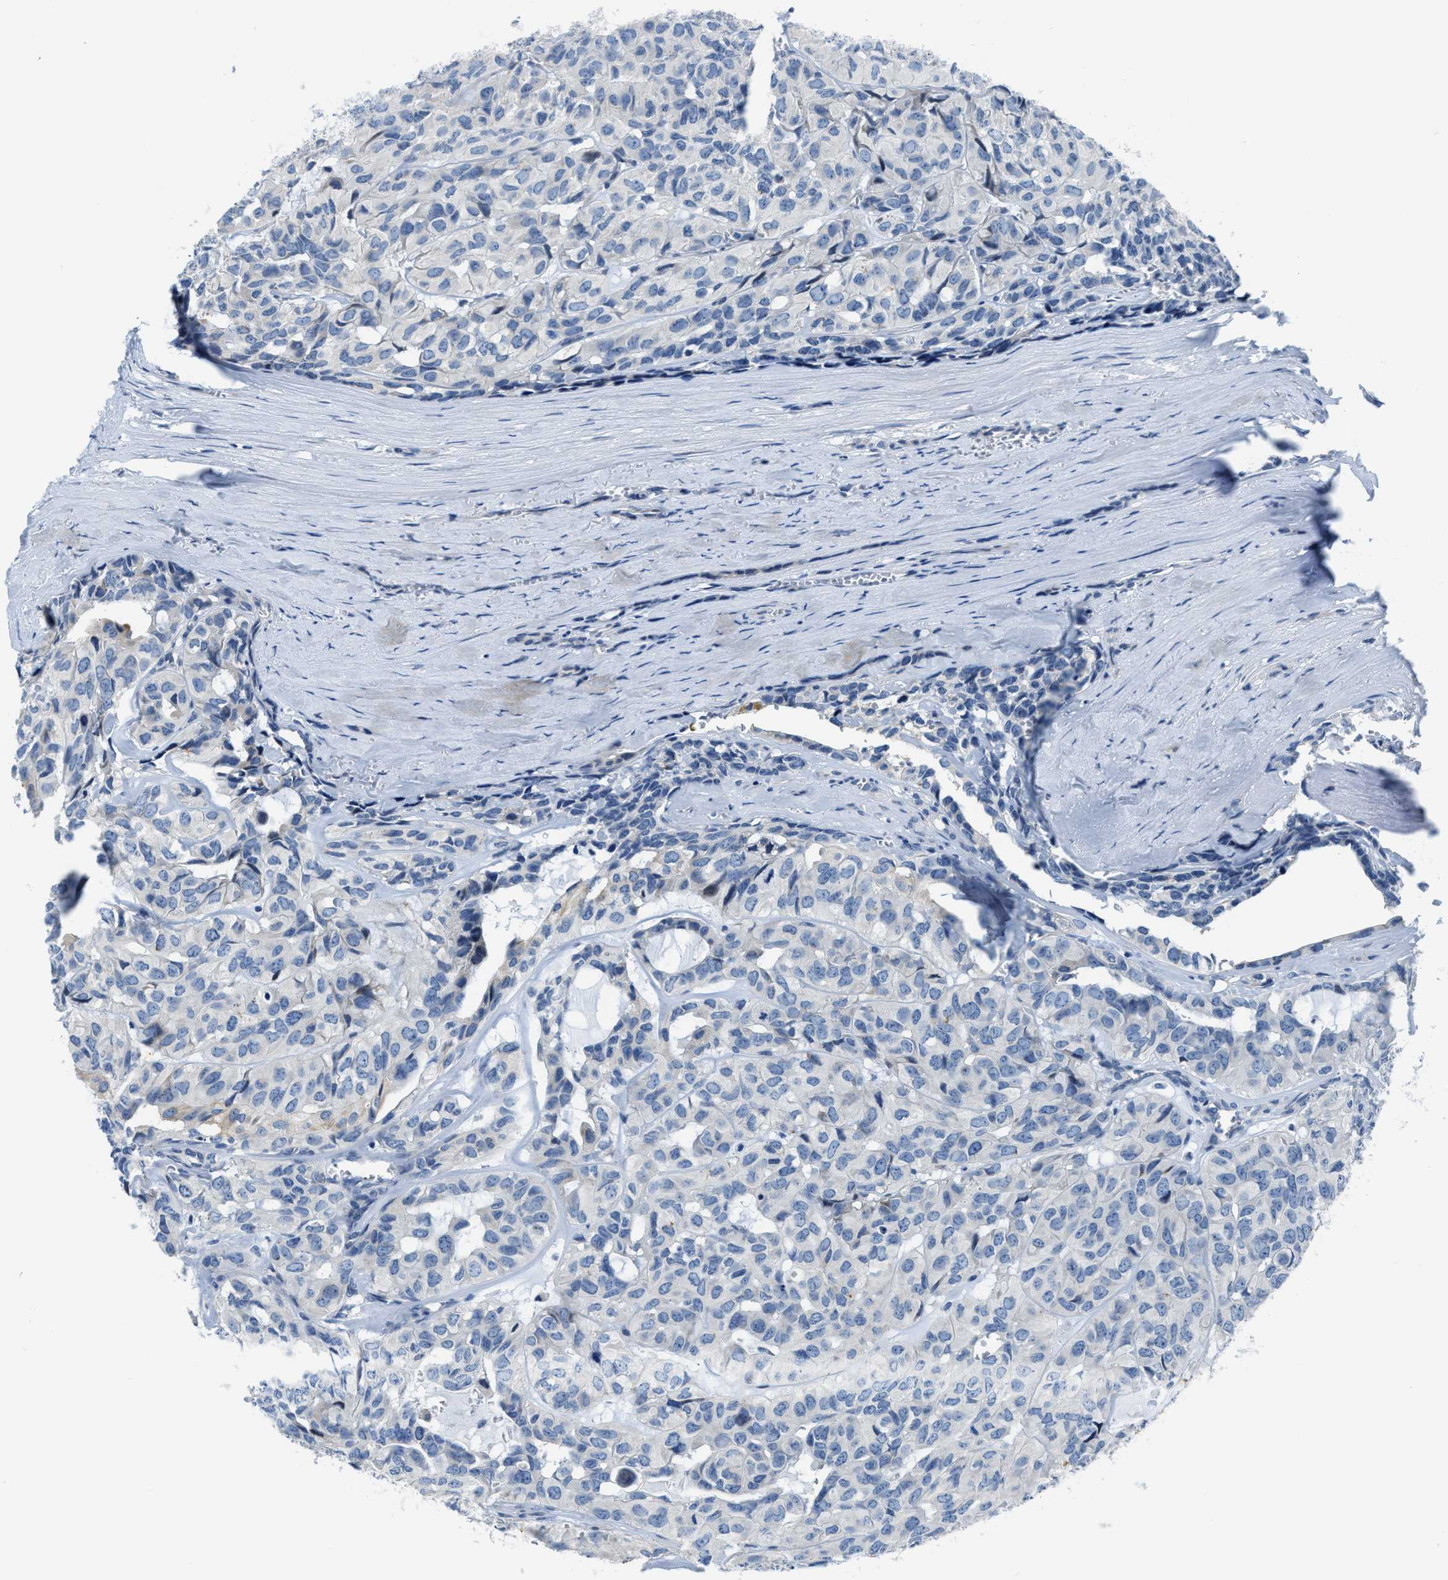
{"staining": {"intensity": "negative", "quantity": "none", "location": "none"}, "tissue": "head and neck cancer", "cell_type": "Tumor cells", "image_type": "cancer", "snomed": [{"axis": "morphology", "description": "Adenocarcinoma, NOS"}, {"axis": "topography", "description": "Salivary gland, NOS"}, {"axis": "topography", "description": "Head-Neck"}], "caption": "Immunohistochemistry photomicrograph of neoplastic tissue: human head and neck cancer (adenocarcinoma) stained with DAB (3,3'-diaminobenzidine) demonstrates no significant protein expression in tumor cells. Brightfield microscopy of IHC stained with DAB (3,3'-diaminobenzidine) (brown) and hematoxylin (blue), captured at high magnification.", "gene": "ASZ1", "patient": {"sex": "female", "age": 76}}